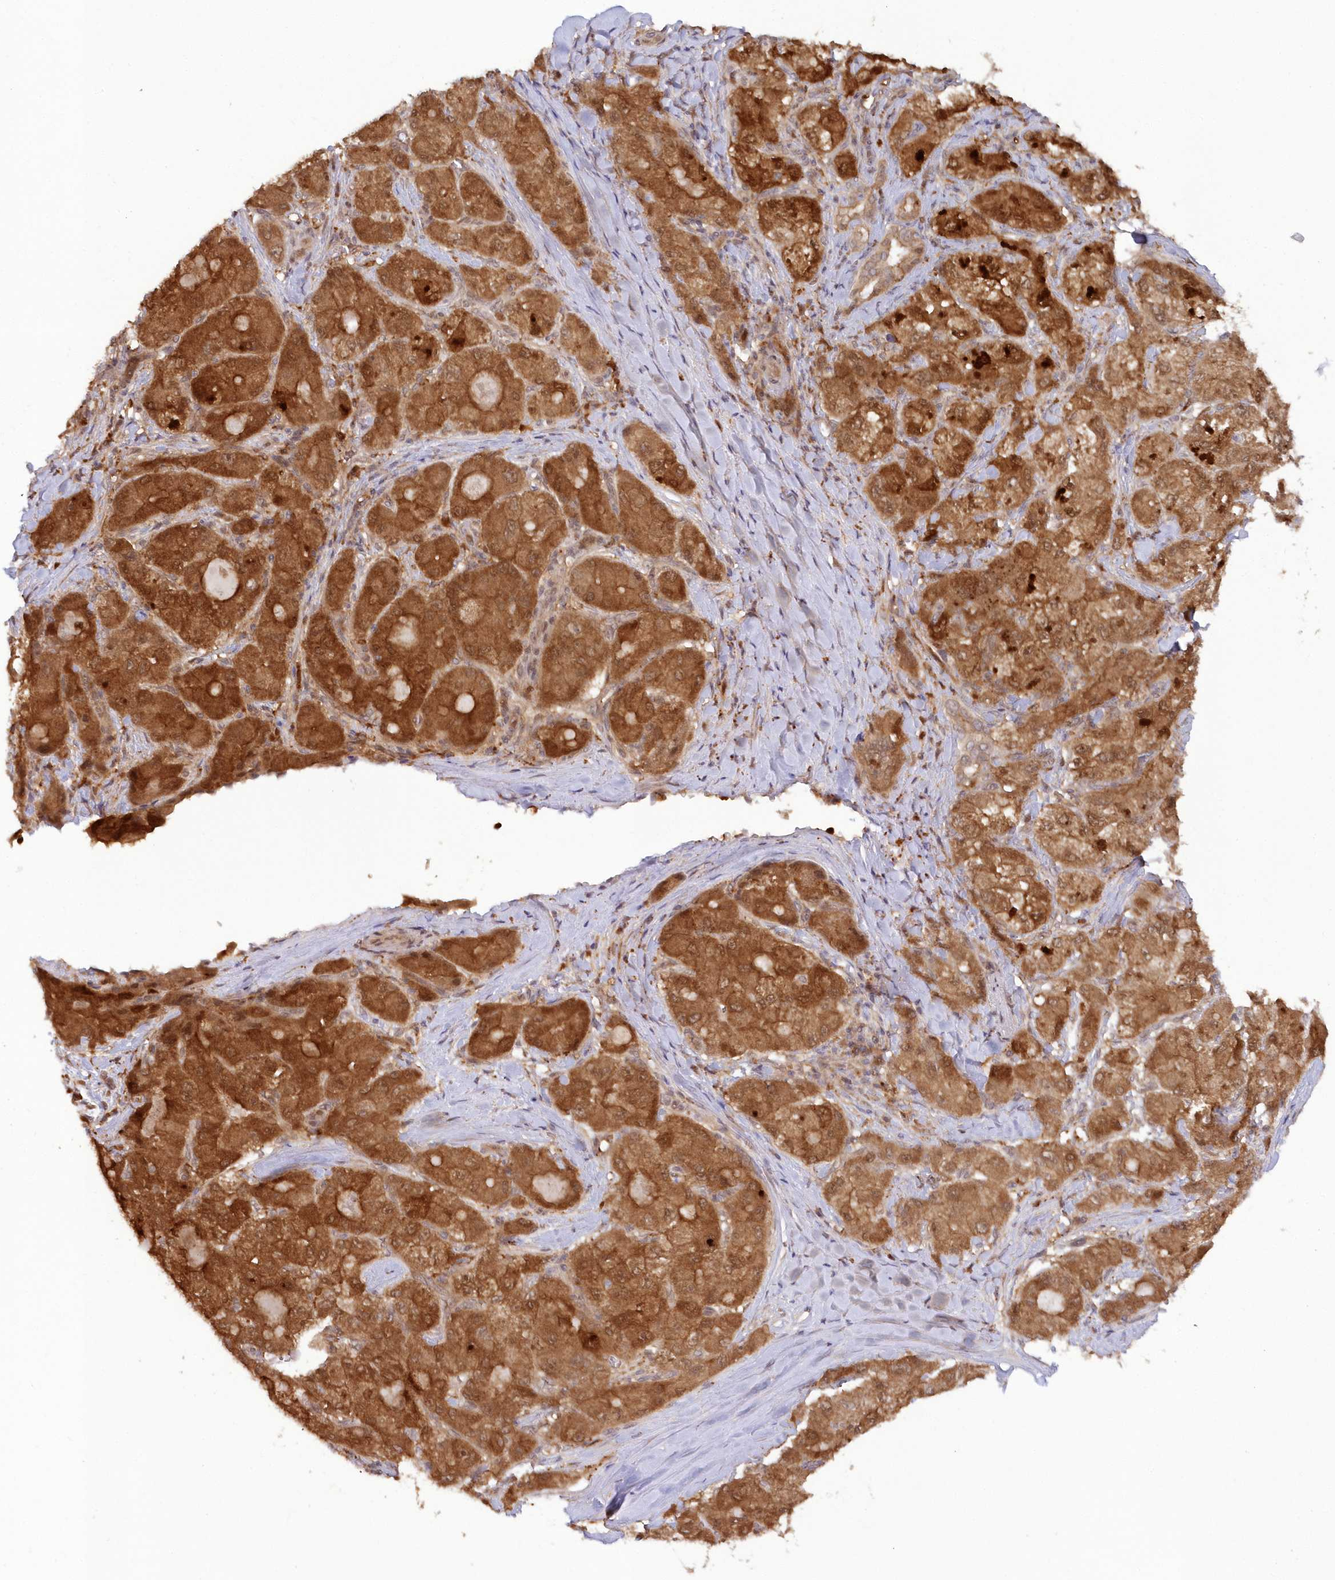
{"staining": {"intensity": "strong", "quantity": ">75%", "location": "cytoplasmic/membranous"}, "tissue": "liver cancer", "cell_type": "Tumor cells", "image_type": "cancer", "snomed": [{"axis": "morphology", "description": "Carcinoma, Hepatocellular, NOS"}, {"axis": "topography", "description": "Liver"}], "caption": "Immunohistochemical staining of human liver cancer exhibits high levels of strong cytoplasmic/membranous positivity in approximately >75% of tumor cells.", "gene": "GBE1", "patient": {"sex": "male", "age": 80}}